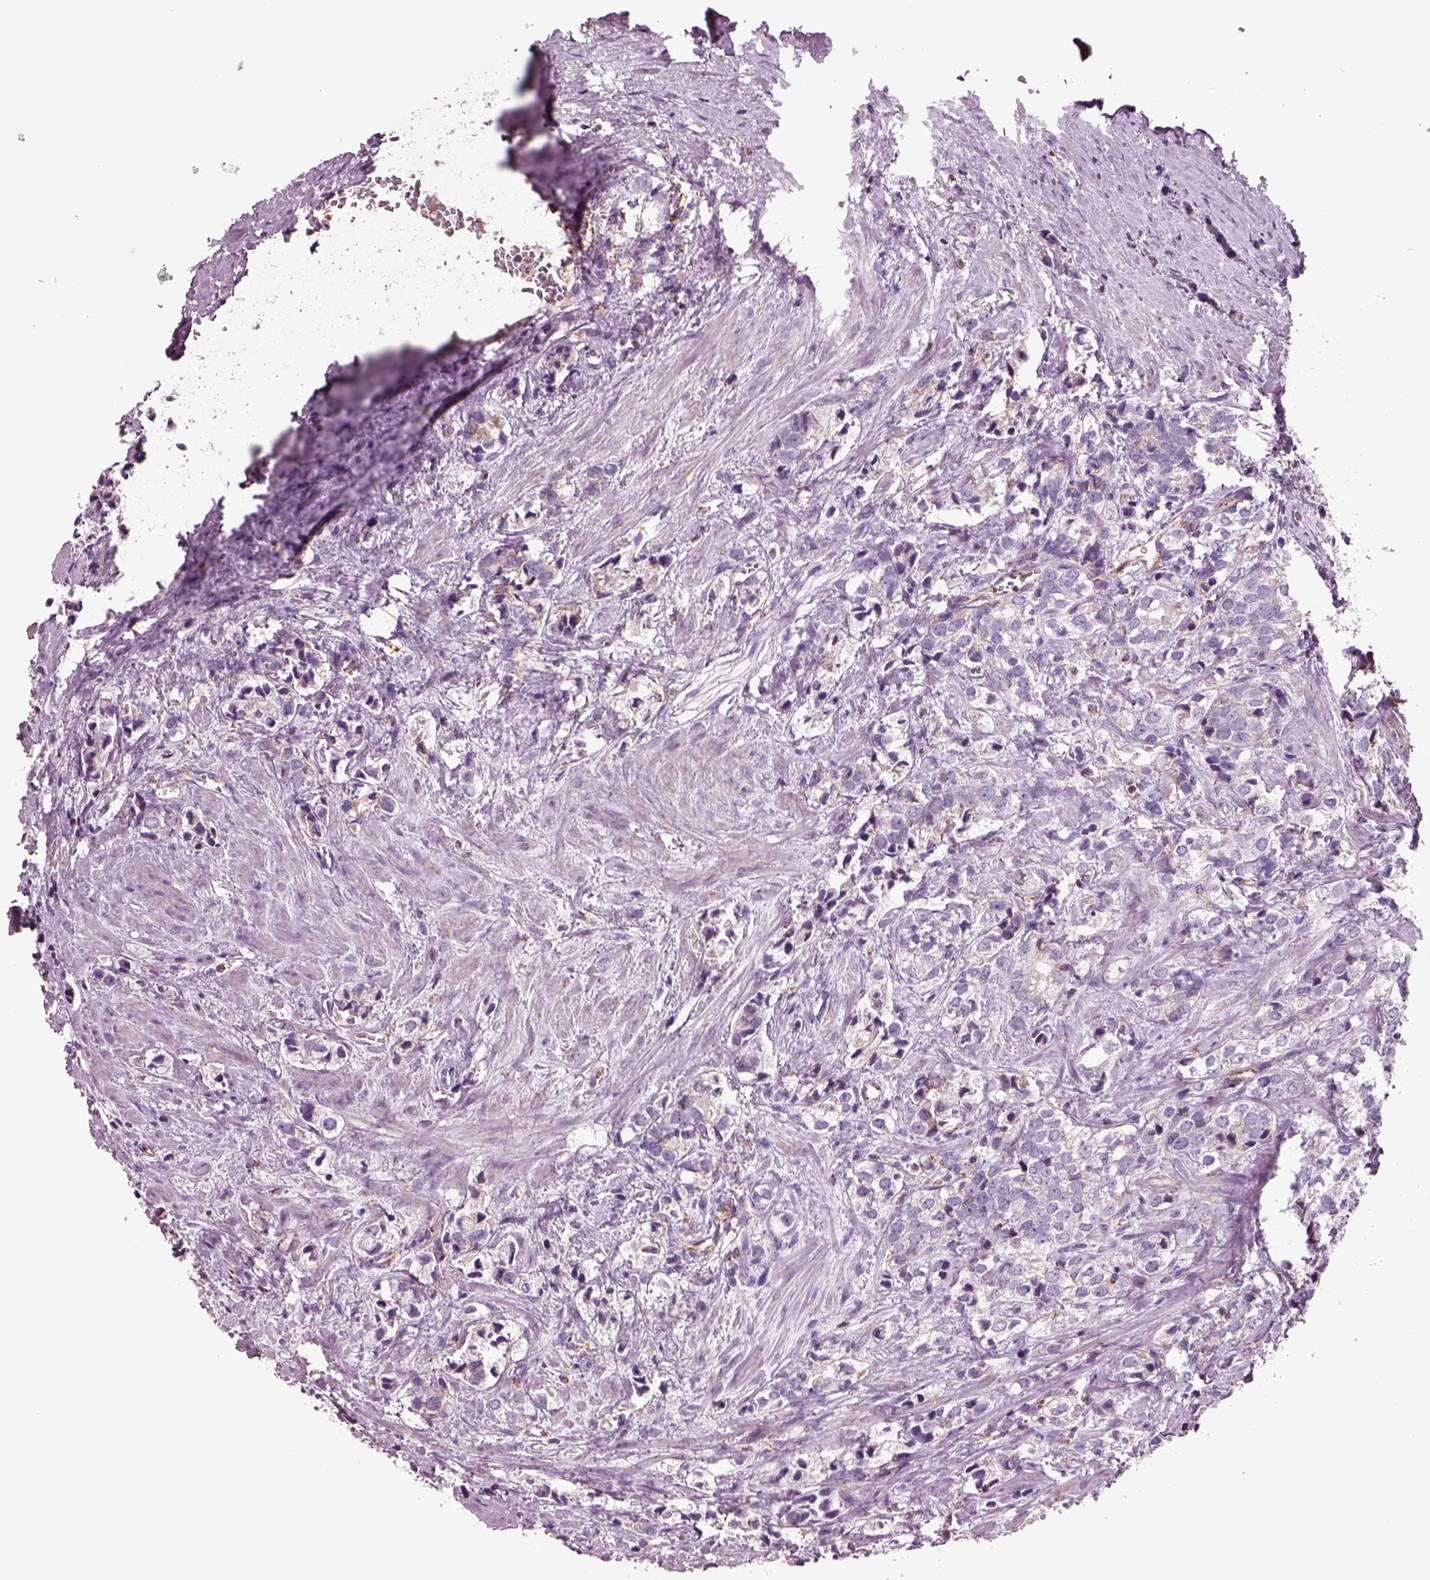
{"staining": {"intensity": "negative", "quantity": "none", "location": "none"}, "tissue": "prostate cancer", "cell_type": "Tumor cells", "image_type": "cancer", "snomed": [{"axis": "morphology", "description": "Adenocarcinoma, NOS"}, {"axis": "topography", "description": "Prostate and seminal vesicle, NOS"}], "caption": "Immunohistochemistry (IHC) photomicrograph of human adenocarcinoma (prostate) stained for a protein (brown), which demonstrates no positivity in tumor cells. The staining is performed using DAB brown chromogen with nuclei counter-stained in using hematoxylin.", "gene": "SLC25A24", "patient": {"sex": "male", "age": 63}}